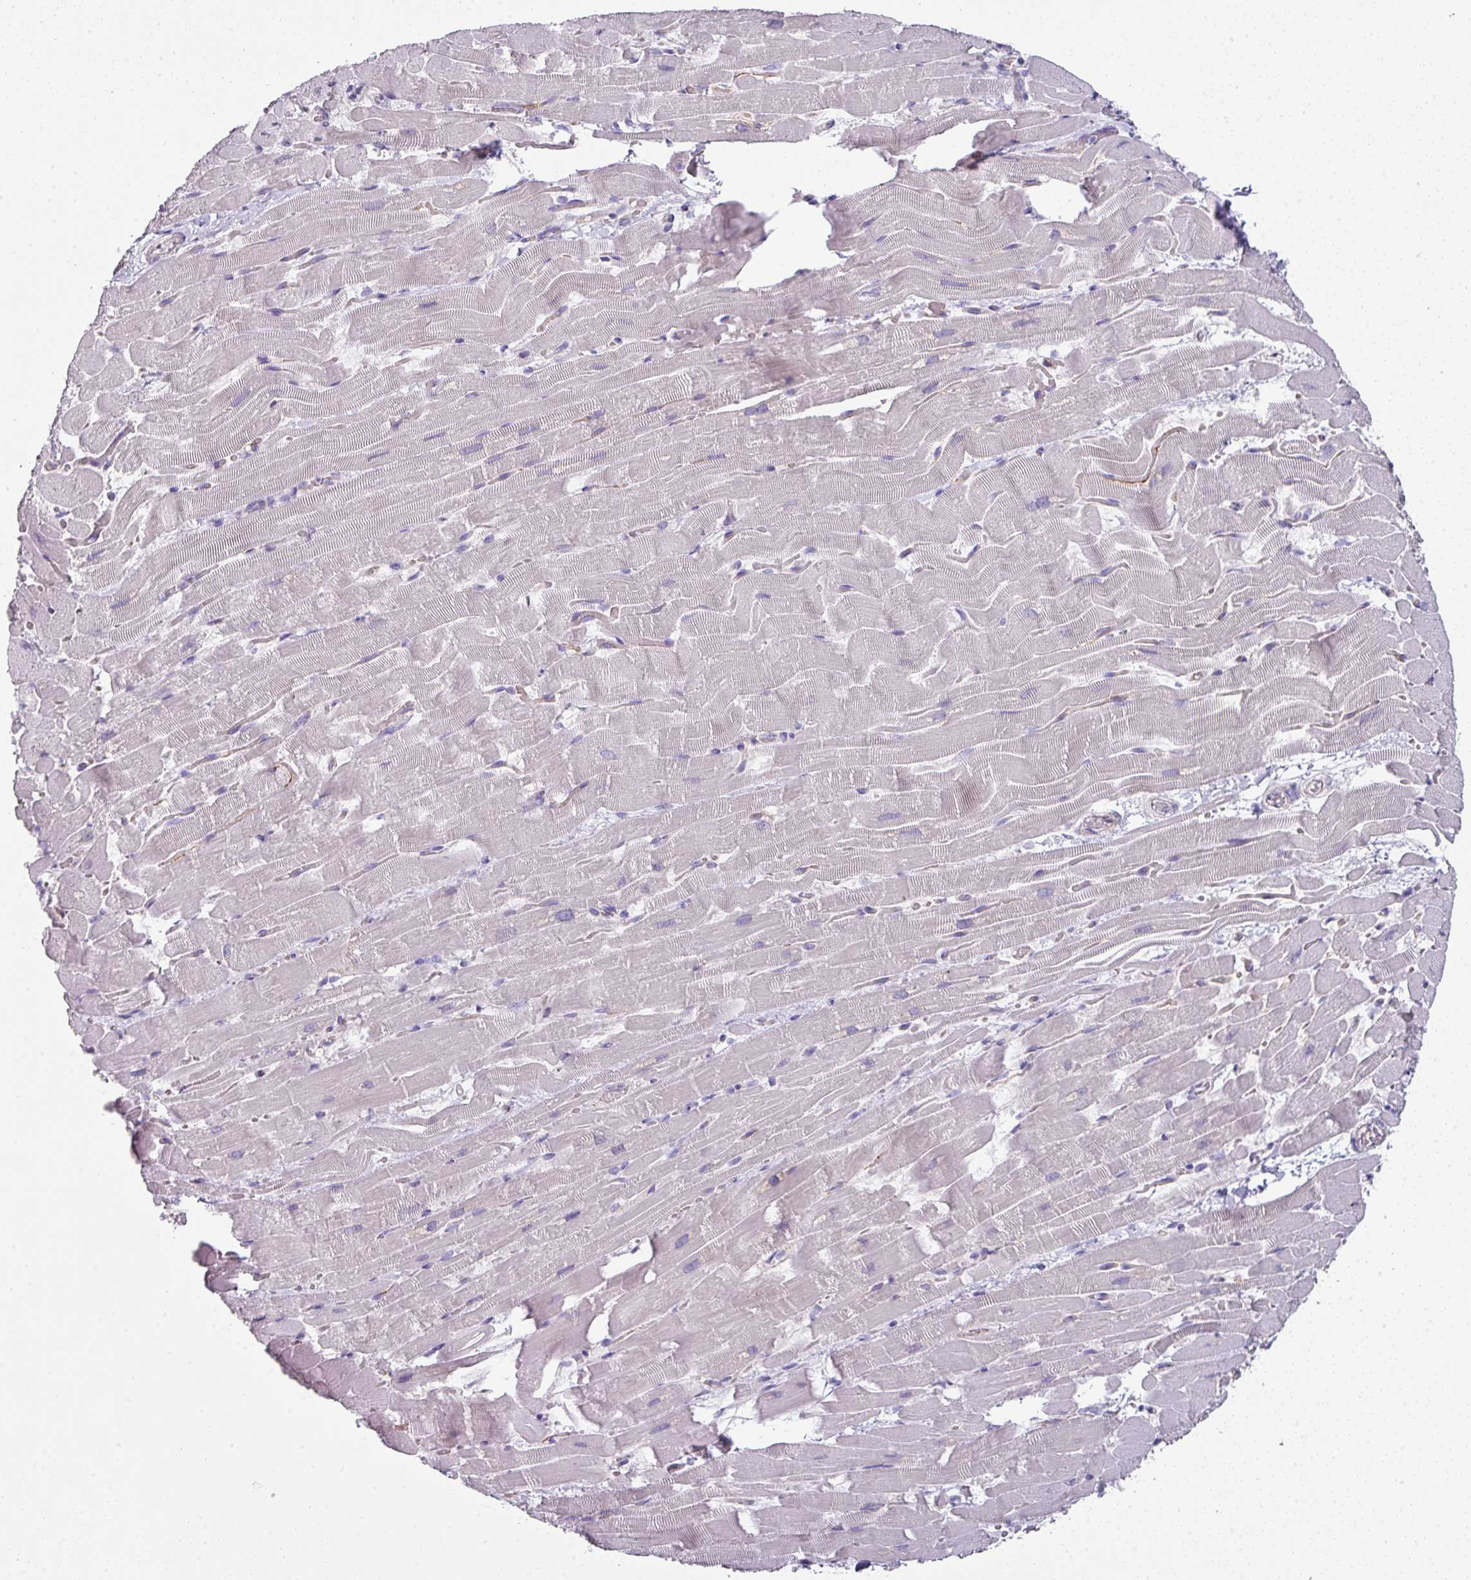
{"staining": {"intensity": "moderate", "quantity": "<25%", "location": "cytoplasmic/membranous"}, "tissue": "heart muscle", "cell_type": "Cardiomyocytes", "image_type": "normal", "snomed": [{"axis": "morphology", "description": "Normal tissue, NOS"}, {"axis": "topography", "description": "Heart"}], "caption": "DAB immunohistochemical staining of unremarkable human heart muscle exhibits moderate cytoplasmic/membranous protein expression in approximately <25% of cardiomyocytes.", "gene": "SLC17A7", "patient": {"sex": "male", "age": 37}}